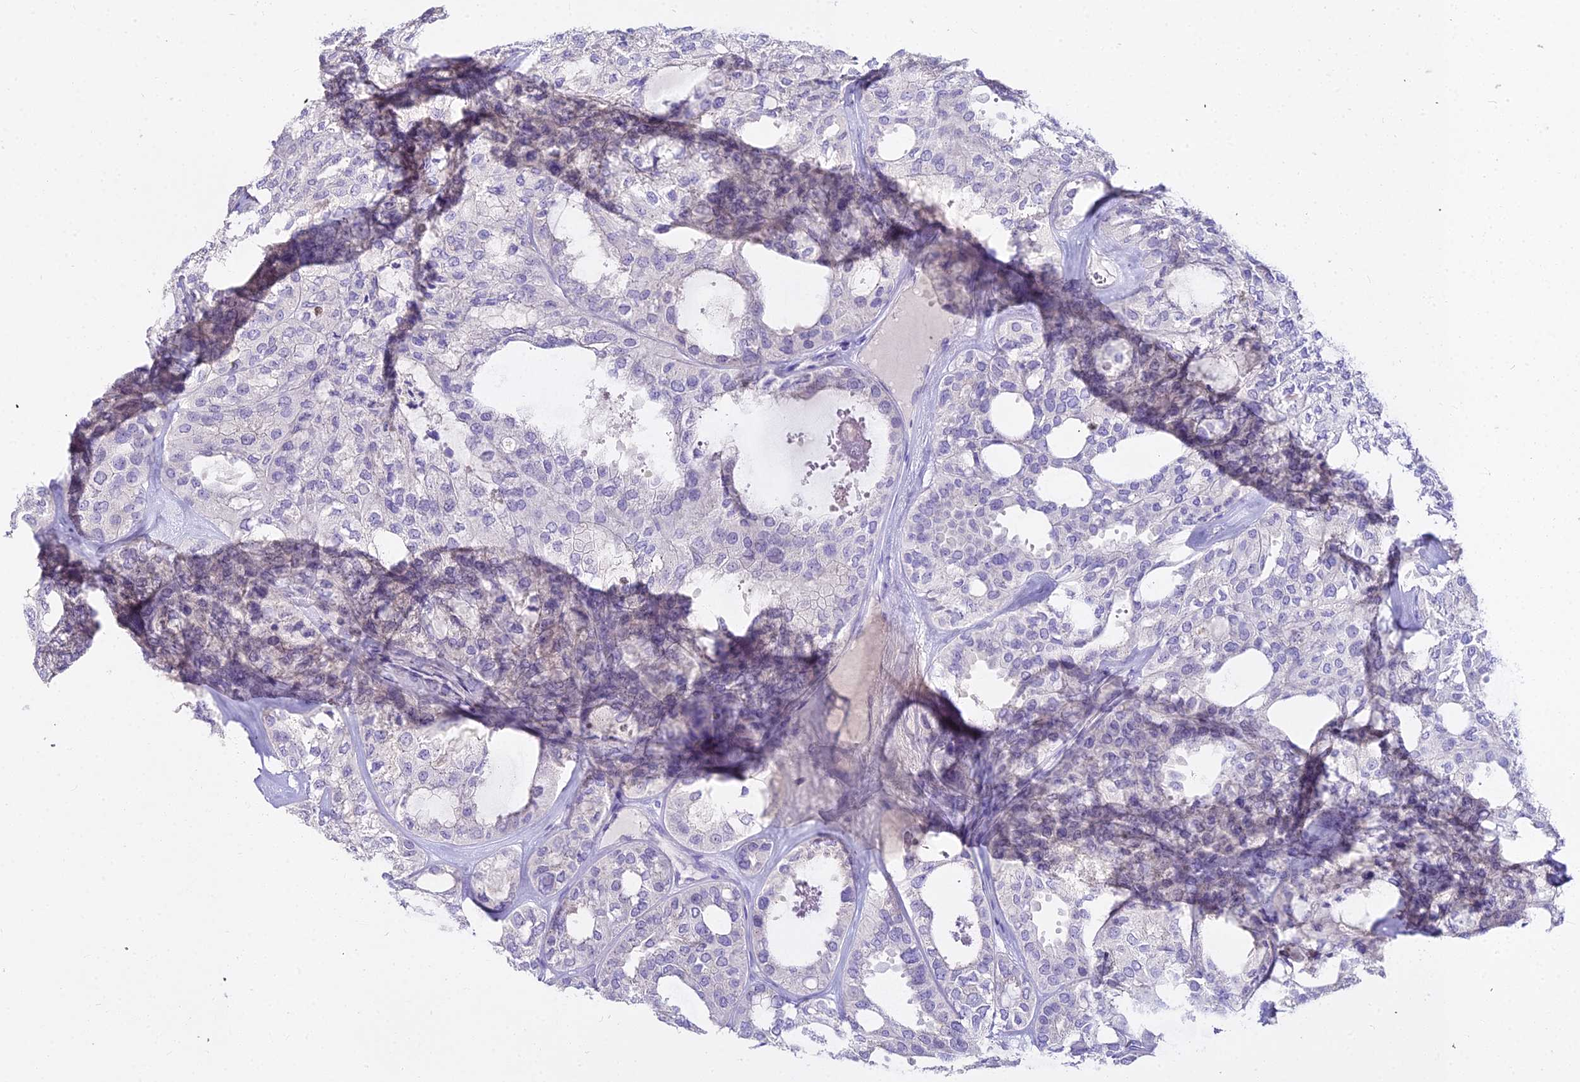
{"staining": {"intensity": "negative", "quantity": "none", "location": "none"}, "tissue": "thyroid cancer", "cell_type": "Tumor cells", "image_type": "cancer", "snomed": [{"axis": "morphology", "description": "Follicular adenoma carcinoma, NOS"}, {"axis": "topography", "description": "Thyroid gland"}], "caption": "The immunohistochemistry image has no significant staining in tumor cells of thyroid cancer tissue.", "gene": "GLYAT", "patient": {"sex": "male", "age": 75}}